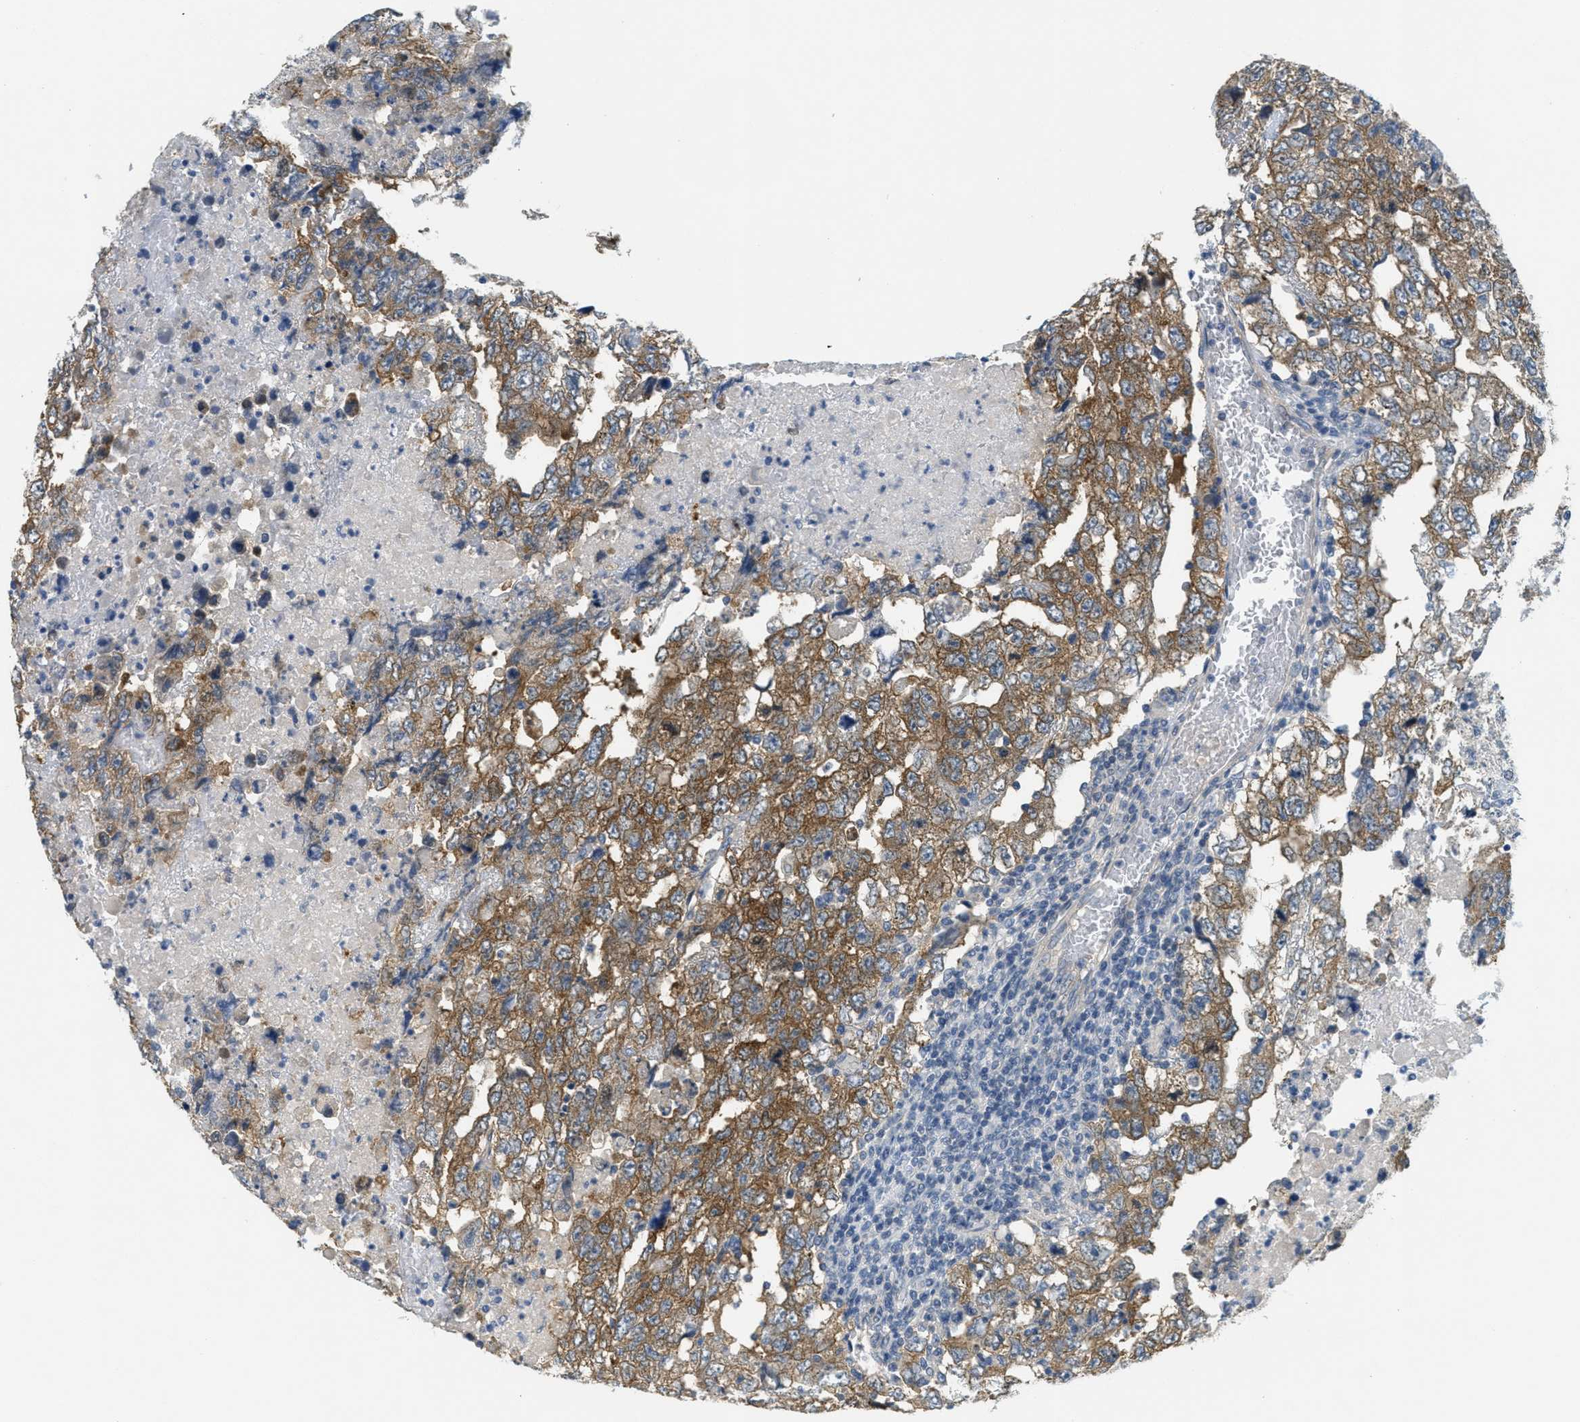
{"staining": {"intensity": "weak", "quantity": "<25%", "location": "cytoplasmic/membranous"}, "tissue": "testis cancer", "cell_type": "Tumor cells", "image_type": "cancer", "snomed": [{"axis": "morphology", "description": "Carcinoma, Embryonal, NOS"}, {"axis": "topography", "description": "Testis"}], "caption": "Testis cancer (embryonal carcinoma) was stained to show a protein in brown. There is no significant expression in tumor cells.", "gene": "ZFYVE9", "patient": {"sex": "male", "age": 36}}